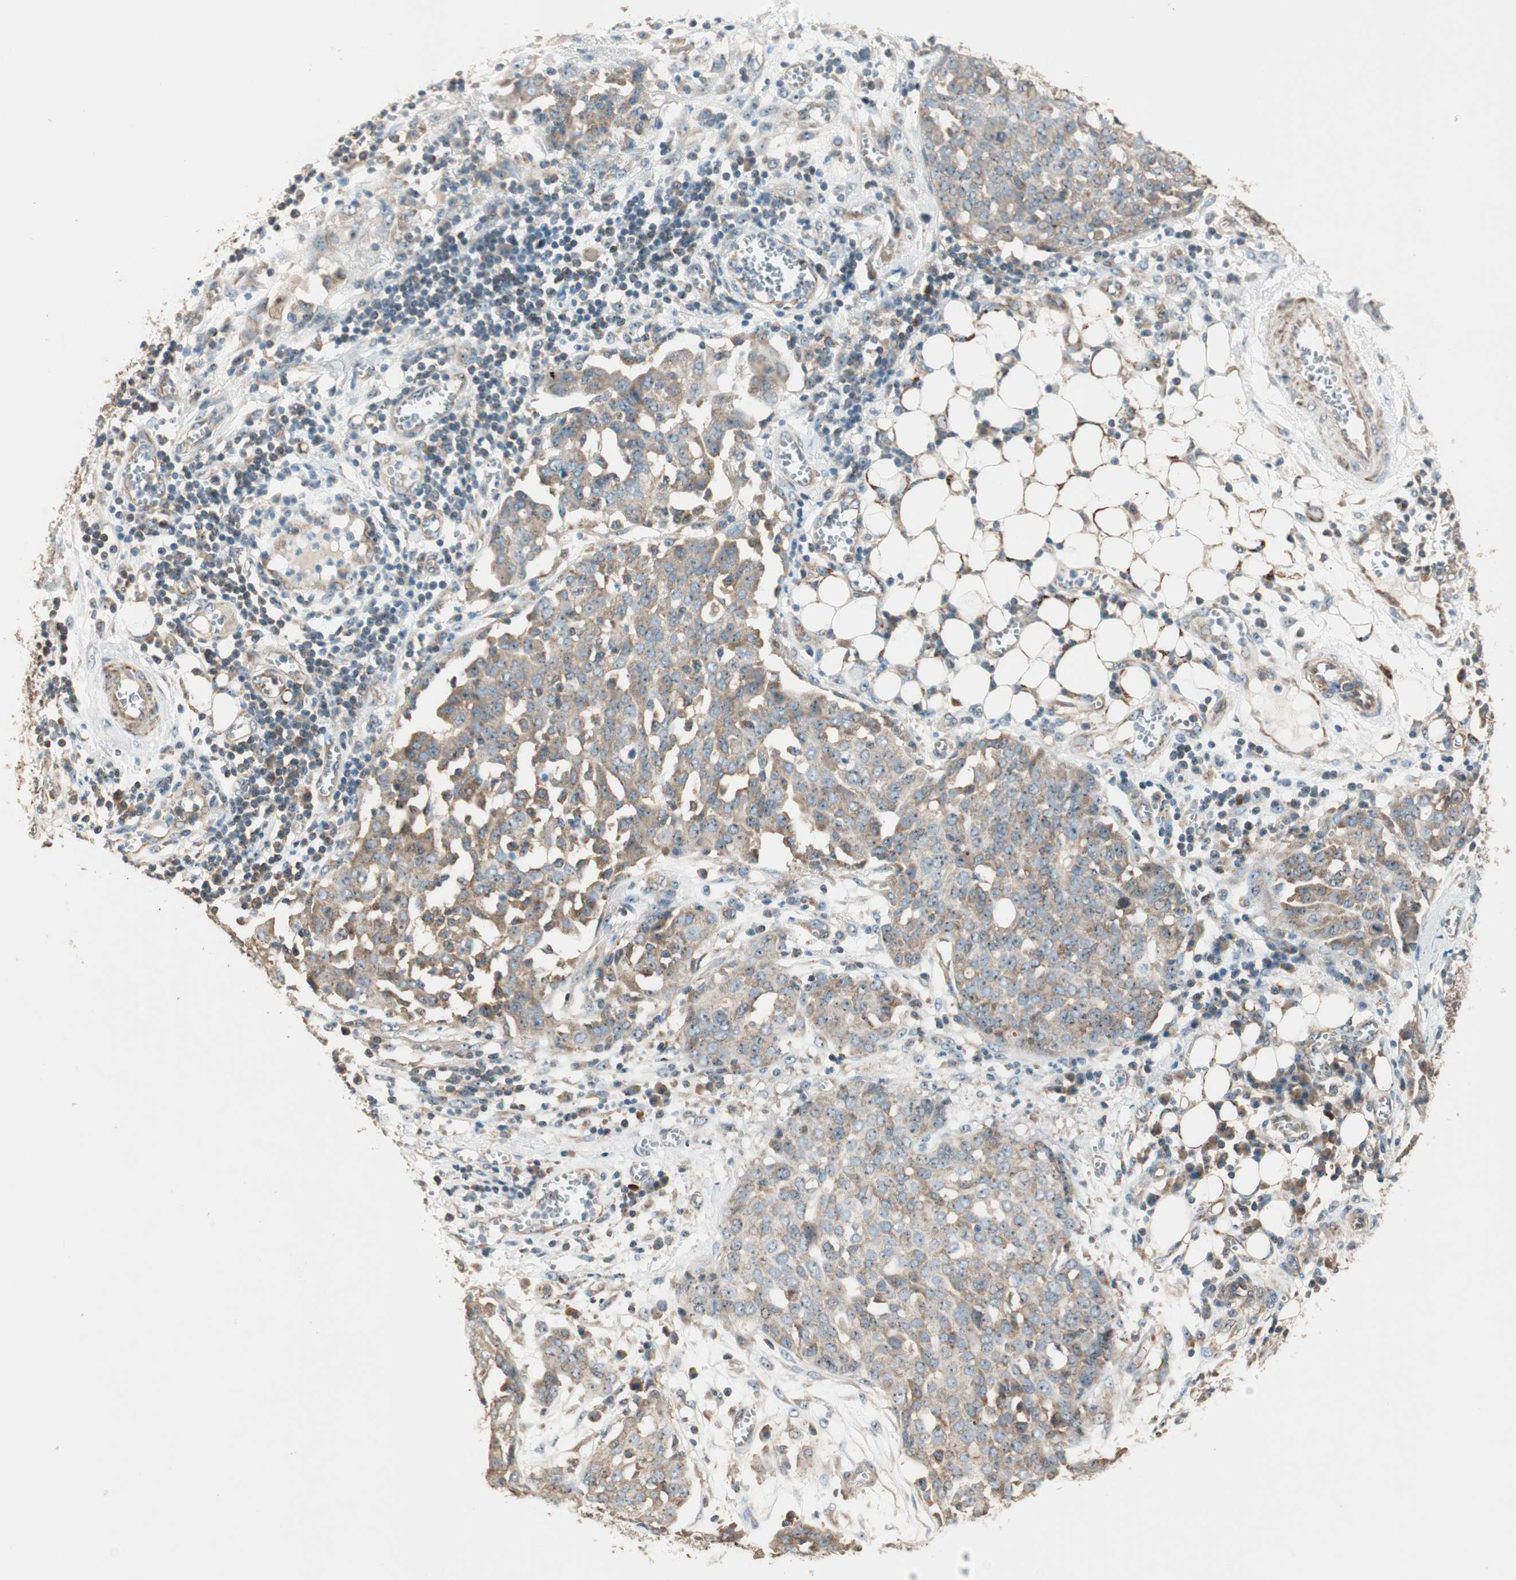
{"staining": {"intensity": "moderate", "quantity": ">75%", "location": "cytoplasmic/membranous,nuclear"}, "tissue": "ovarian cancer", "cell_type": "Tumor cells", "image_type": "cancer", "snomed": [{"axis": "morphology", "description": "Cystadenocarcinoma, serous, NOS"}, {"axis": "topography", "description": "Soft tissue"}, {"axis": "topography", "description": "Ovary"}], "caption": "This photomicrograph reveals IHC staining of human ovarian serous cystadenocarcinoma, with medium moderate cytoplasmic/membranous and nuclear positivity in about >75% of tumor cells.", "gene": "CC2D1A", "patient": {"sex": "female", "age": 57}}